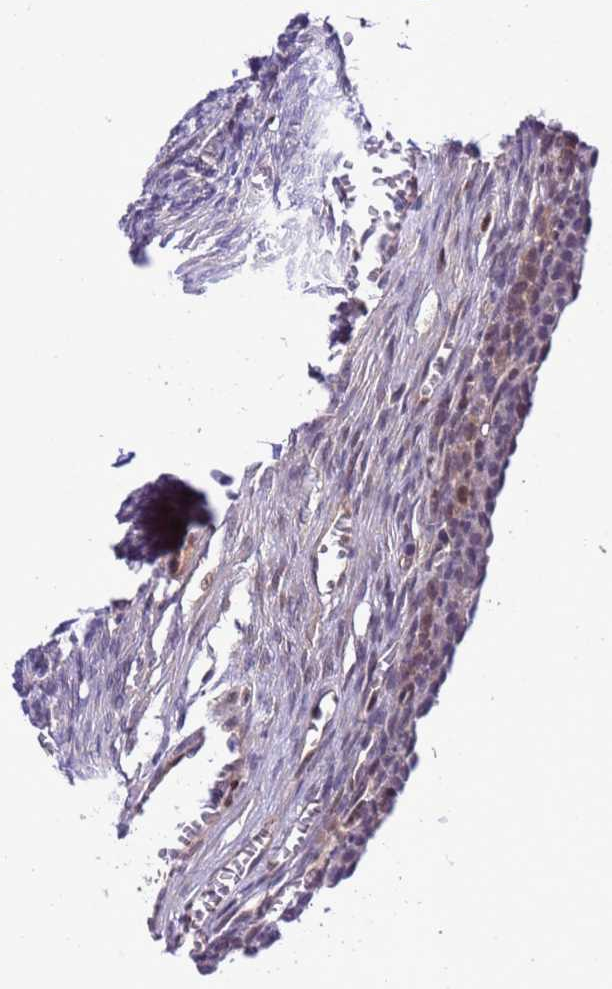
{"staining": {"intensity": "weak", "quantity": "25%-75%", "location": "nuclear"}, "tissue": "ovary", "cell_type": "Follicle cells", "image_type": "normal", "snomed": [{"axis": "morphology", "description": "Normal tissue, NOS"}, {"axis": "topography", "description": "Ovary"}], "caption": "This photomicrograph displays immunohistochemistry staining of unremarkable ovary, with low weak nuclear expression in approximately 25%-75% of follicle cells.", "gene": "RASD1", "patient": {"sex": "female", "age": 27}}